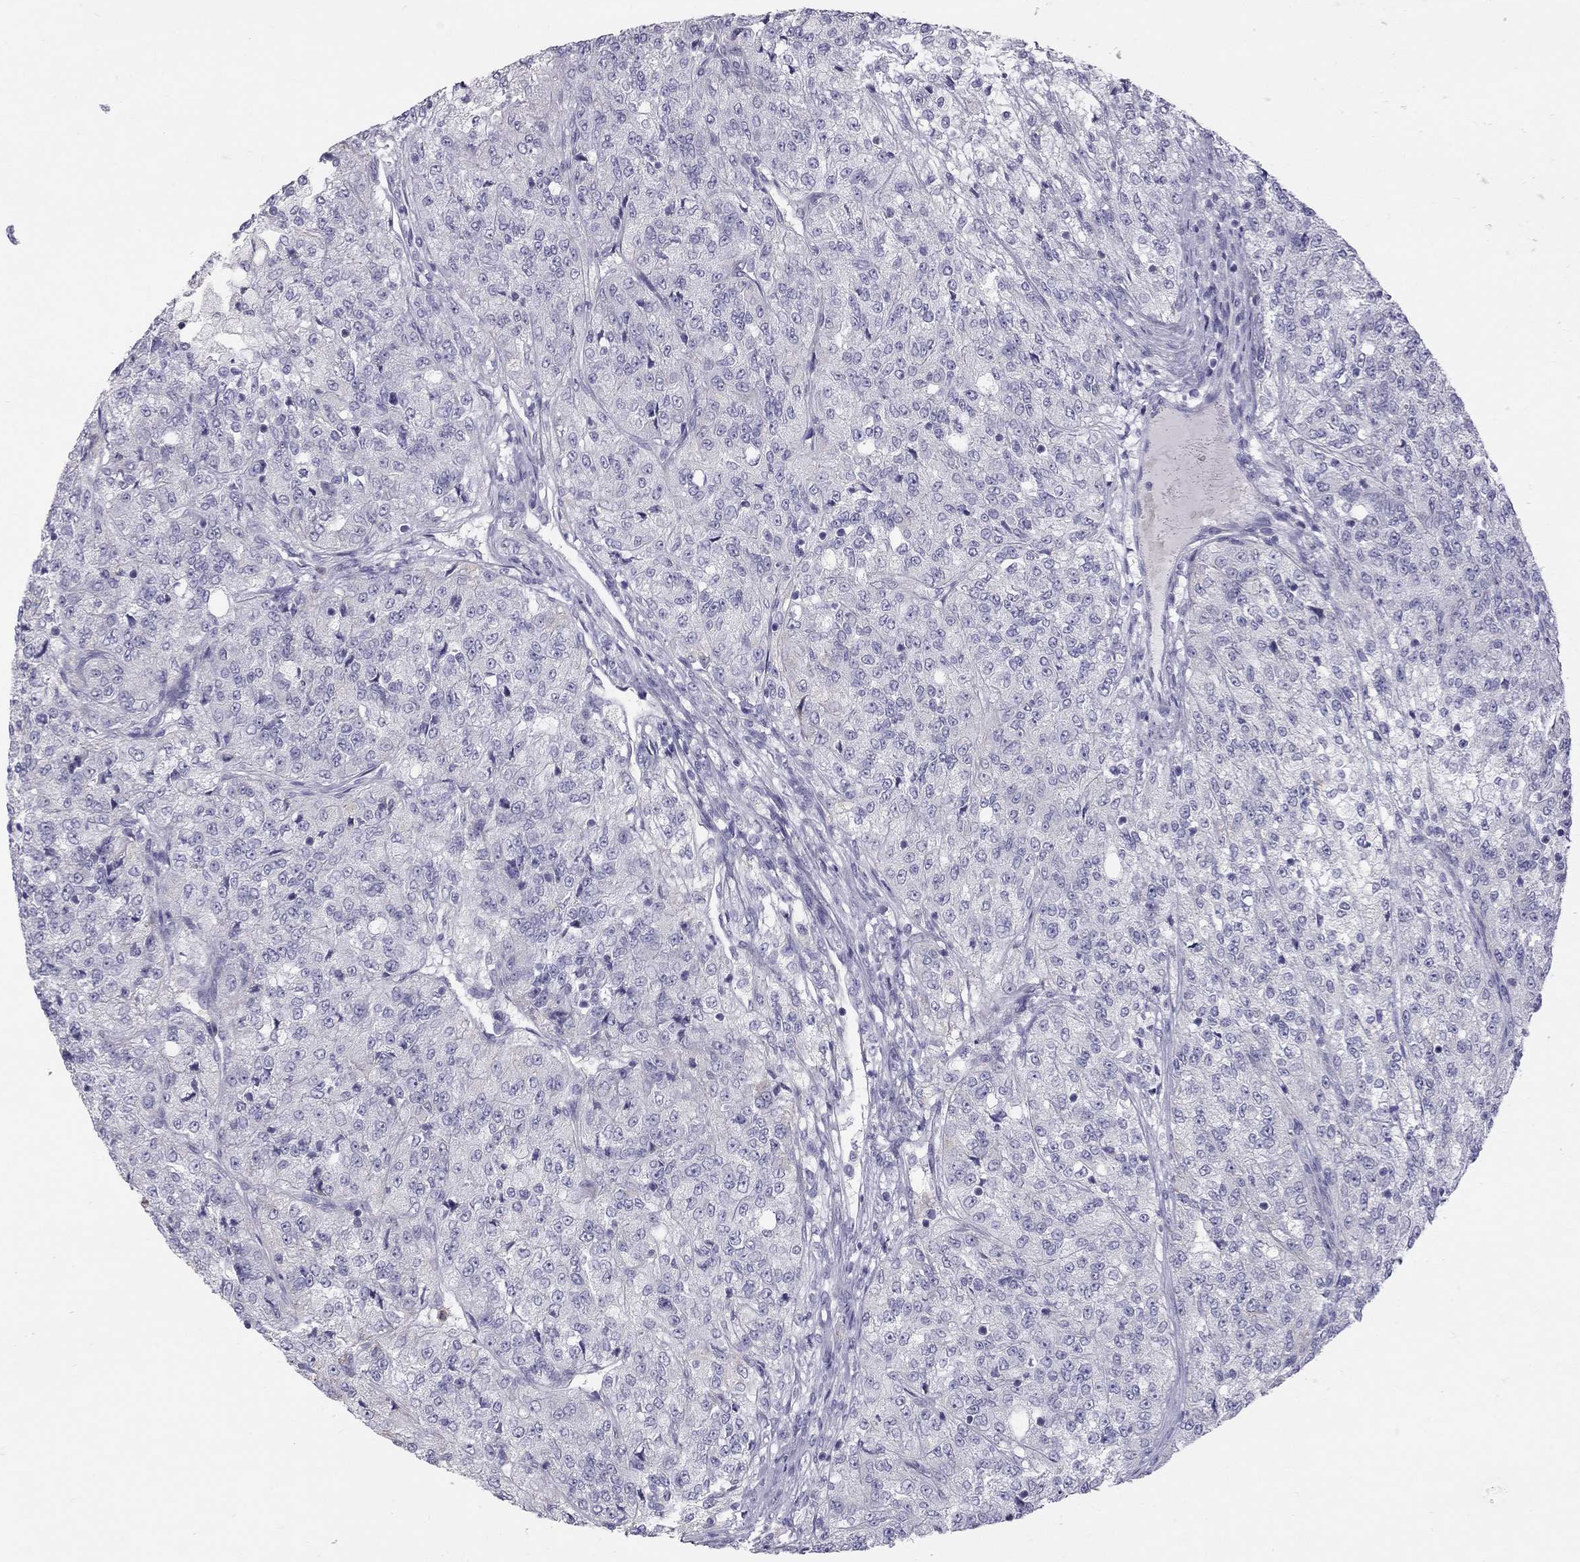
{"staining": {"intensity": "negative", "quantity": "none", "location": "none"}, "tissue": "renal cancer", "cell_type": "Tumor cells", "image_type": "cancer", "snomed": [{"axis": "morphology", "description": "Adenocarcinoma, NOS"}, {"axis": "topography", "description": "Kidney"}], "caption": "The IHC histopathology image has no significant positivity in tumor cells of renal cancer tissue.", "gene": "TDRD6", "patient": {"sex": "female", "age": 63}}